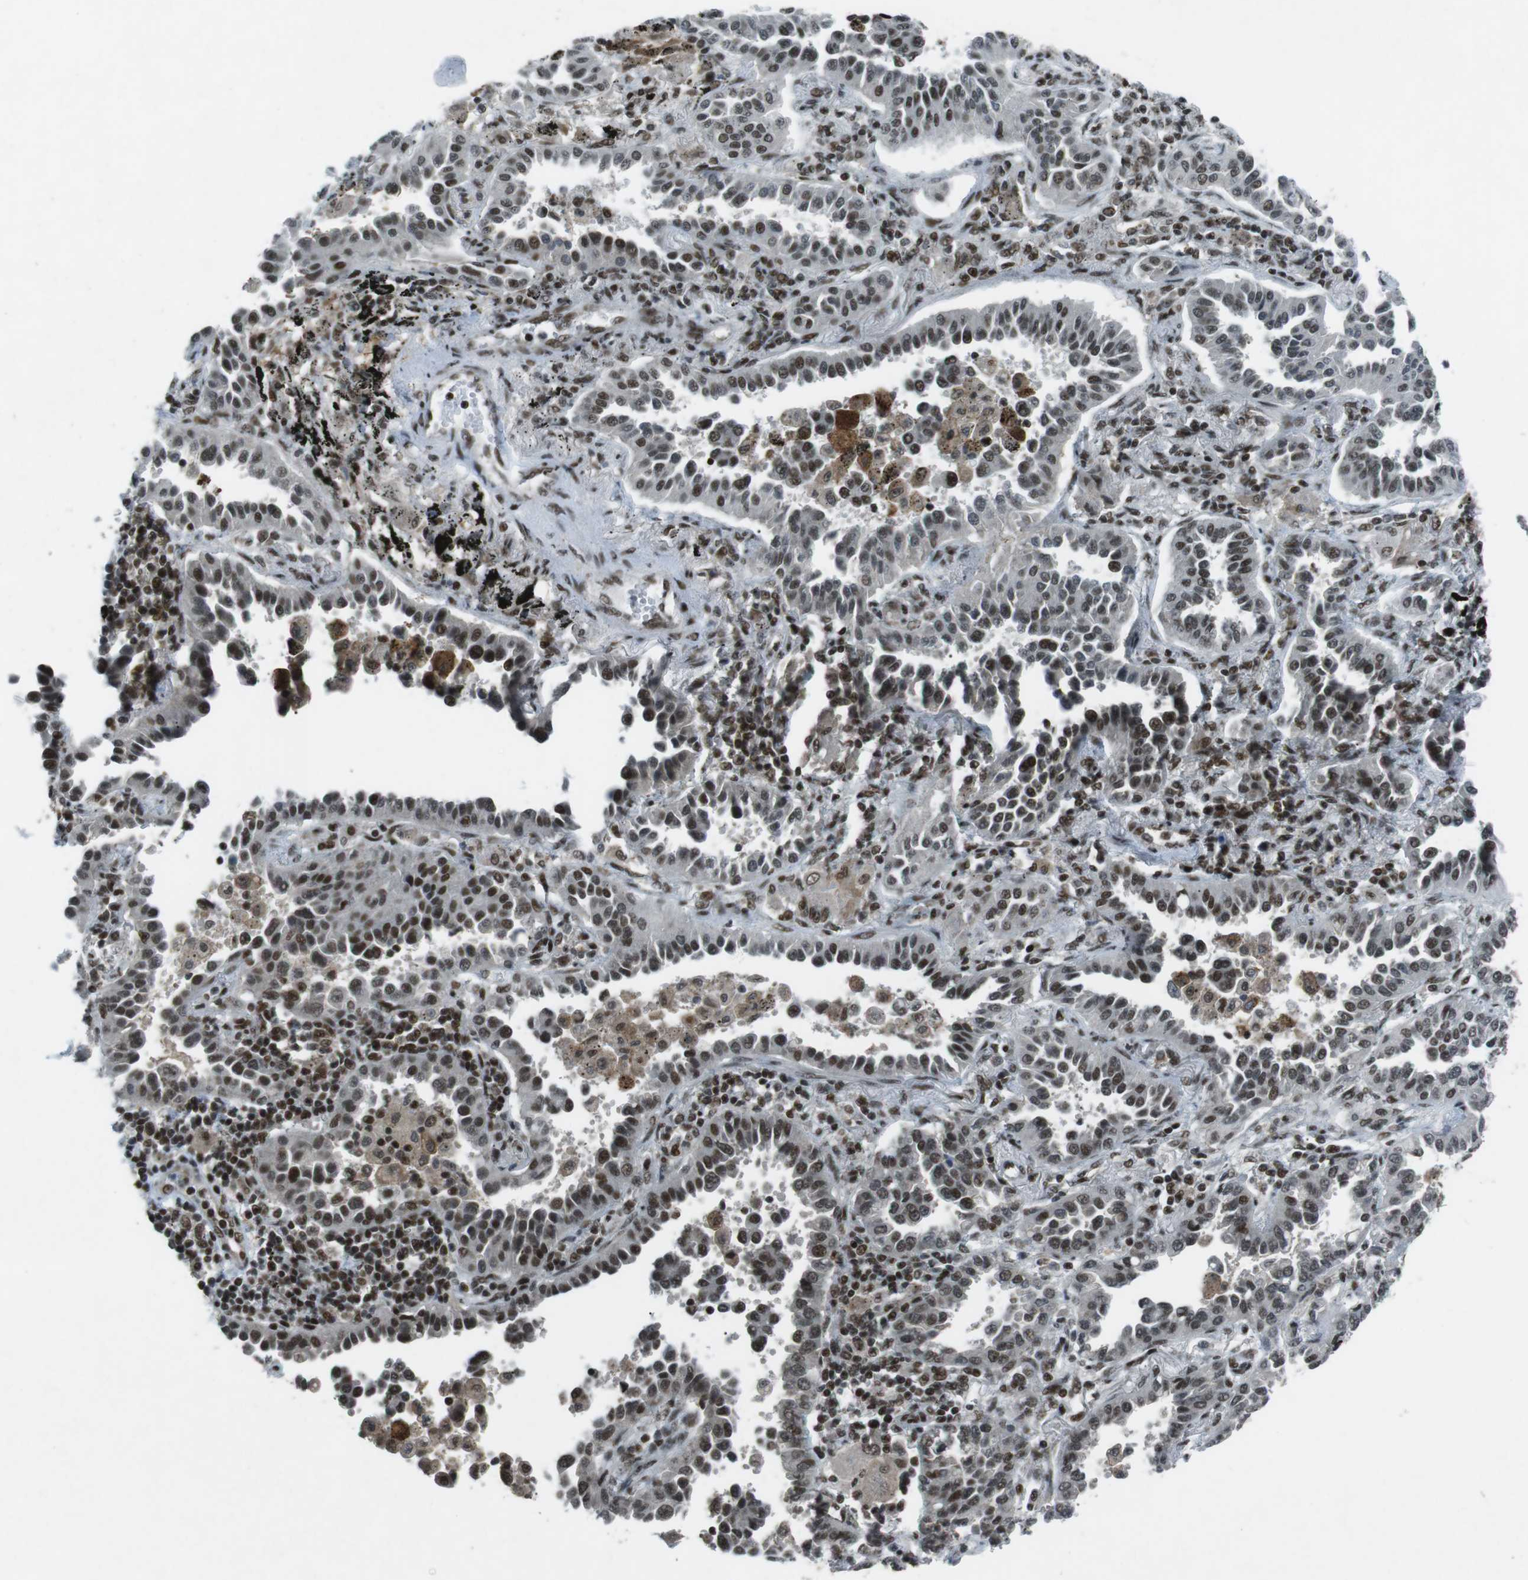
{"staining": {"intensity": "strong", "quantity": ">75%", "location": "nuclear"}, "tissue": "lung cancer", "cell_type": "Tumor cells", "image_type": "cancer", "snomed": [{"axis": "morphology", "description": "Normal tissue, NOS"}, {"axis": "morphology", "description": "Adenocarcinoma, NOS"}, {"axis": "topography", "description": "Lung"}], "caption": "Immunohistochemical staining of lung adenocarcinoma exhibits high levels of strong nuclear expression in about >75% of tumor cells. Nuclei are stained in blue.", "gene": "TAF1", "patient": {"sex": "male", "age": 59}}